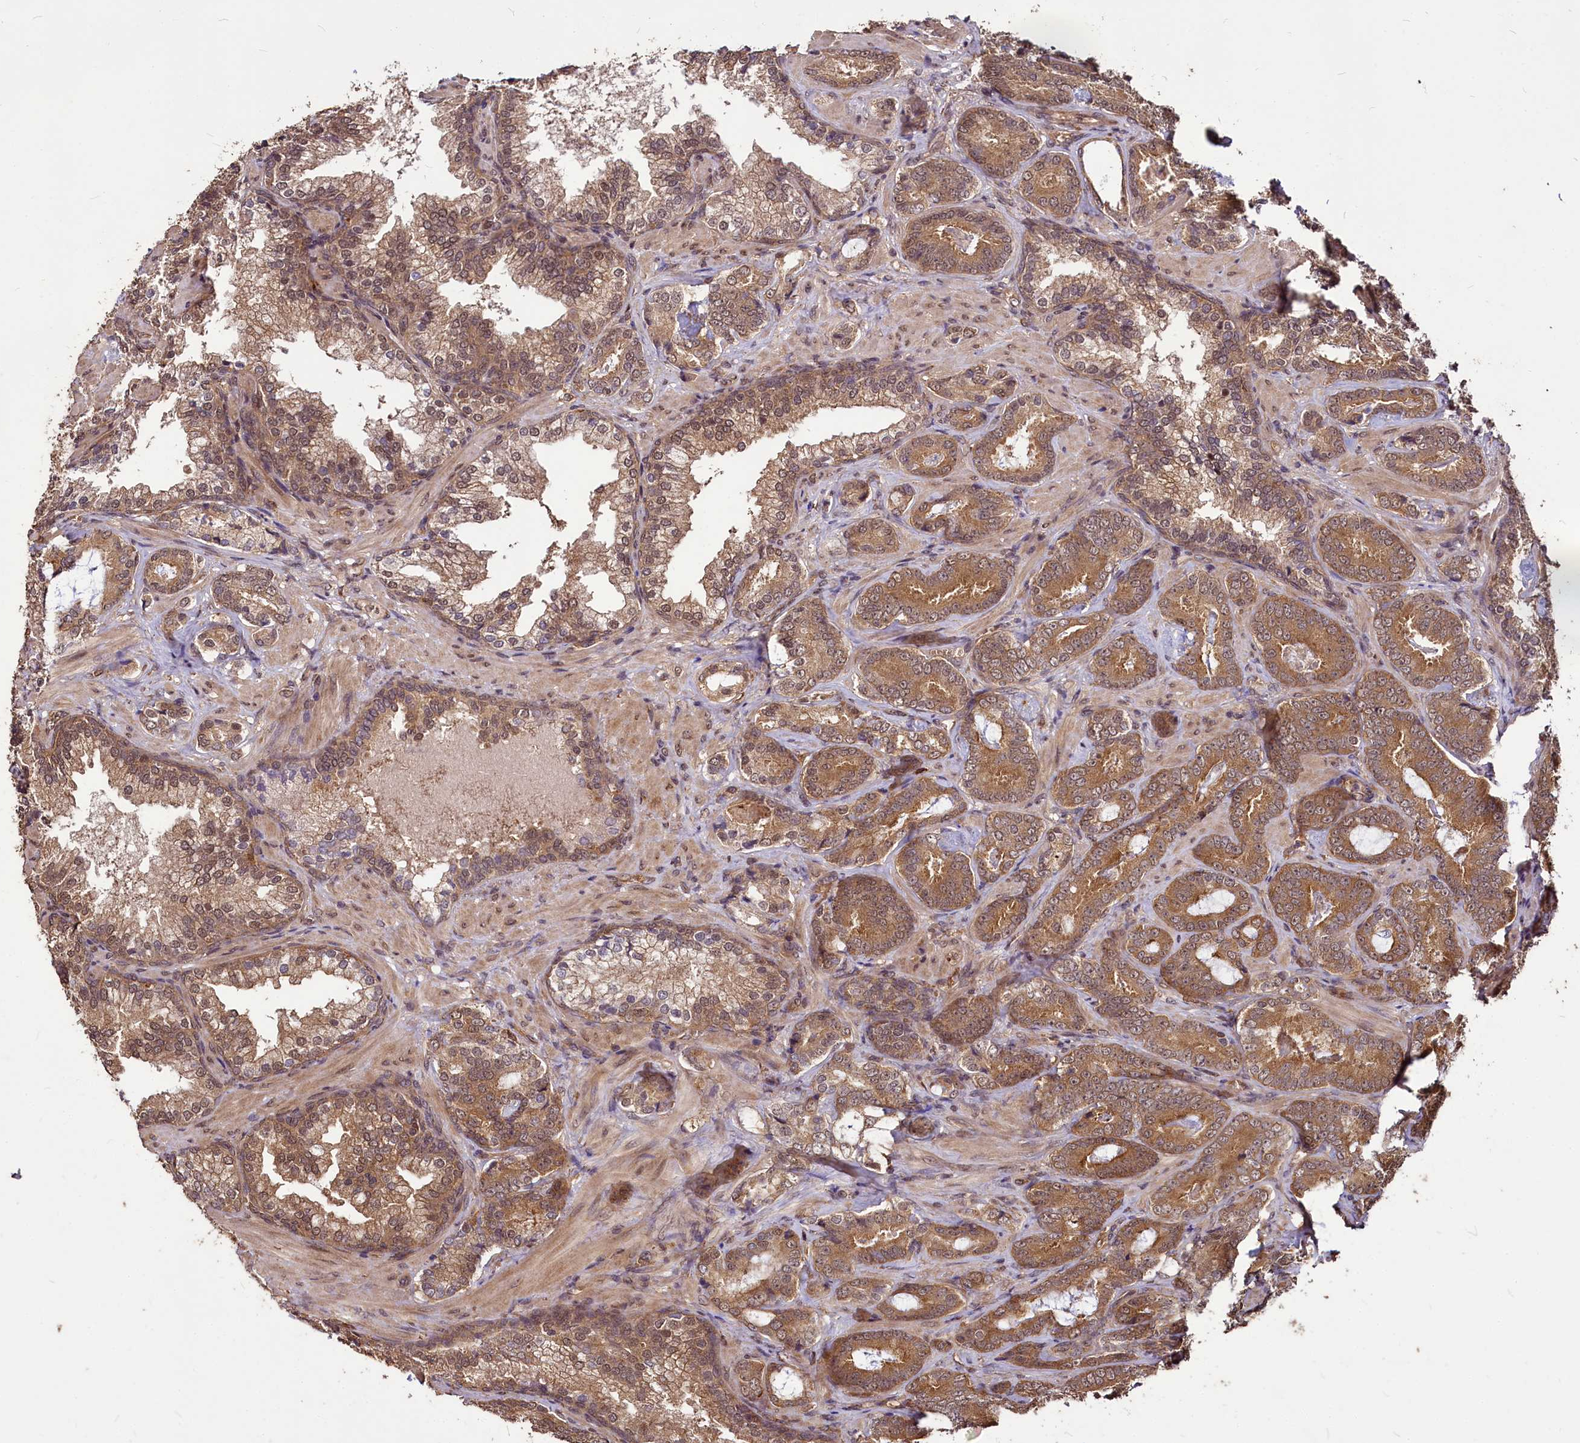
{"staining": {"intensity": "moderate", "quantity": ">75%", "location": "cytoplasmic/membranous"}, "tissue": "prostate cancer", "cell_type": "Tumor cells", "image_type": "cancer", "snomed": [{"axis": "morphology", "description": "Adenocarcinoma, Low grade"}, {"axis": "topography", "description": "Prostate"}], "caption": "An image of prostate cancer (adenocarcinoma (low-grade)) stained for a protein demonstrates moderate cytoplasmic/membranous brown staining in tumor cells. (DAB (3,3'-diaminobenzidine) IHC, brown staining for protein, blue staining for nuclei).", "gene": "VPS51", "patient": {"sex": "male", "age": 60}}